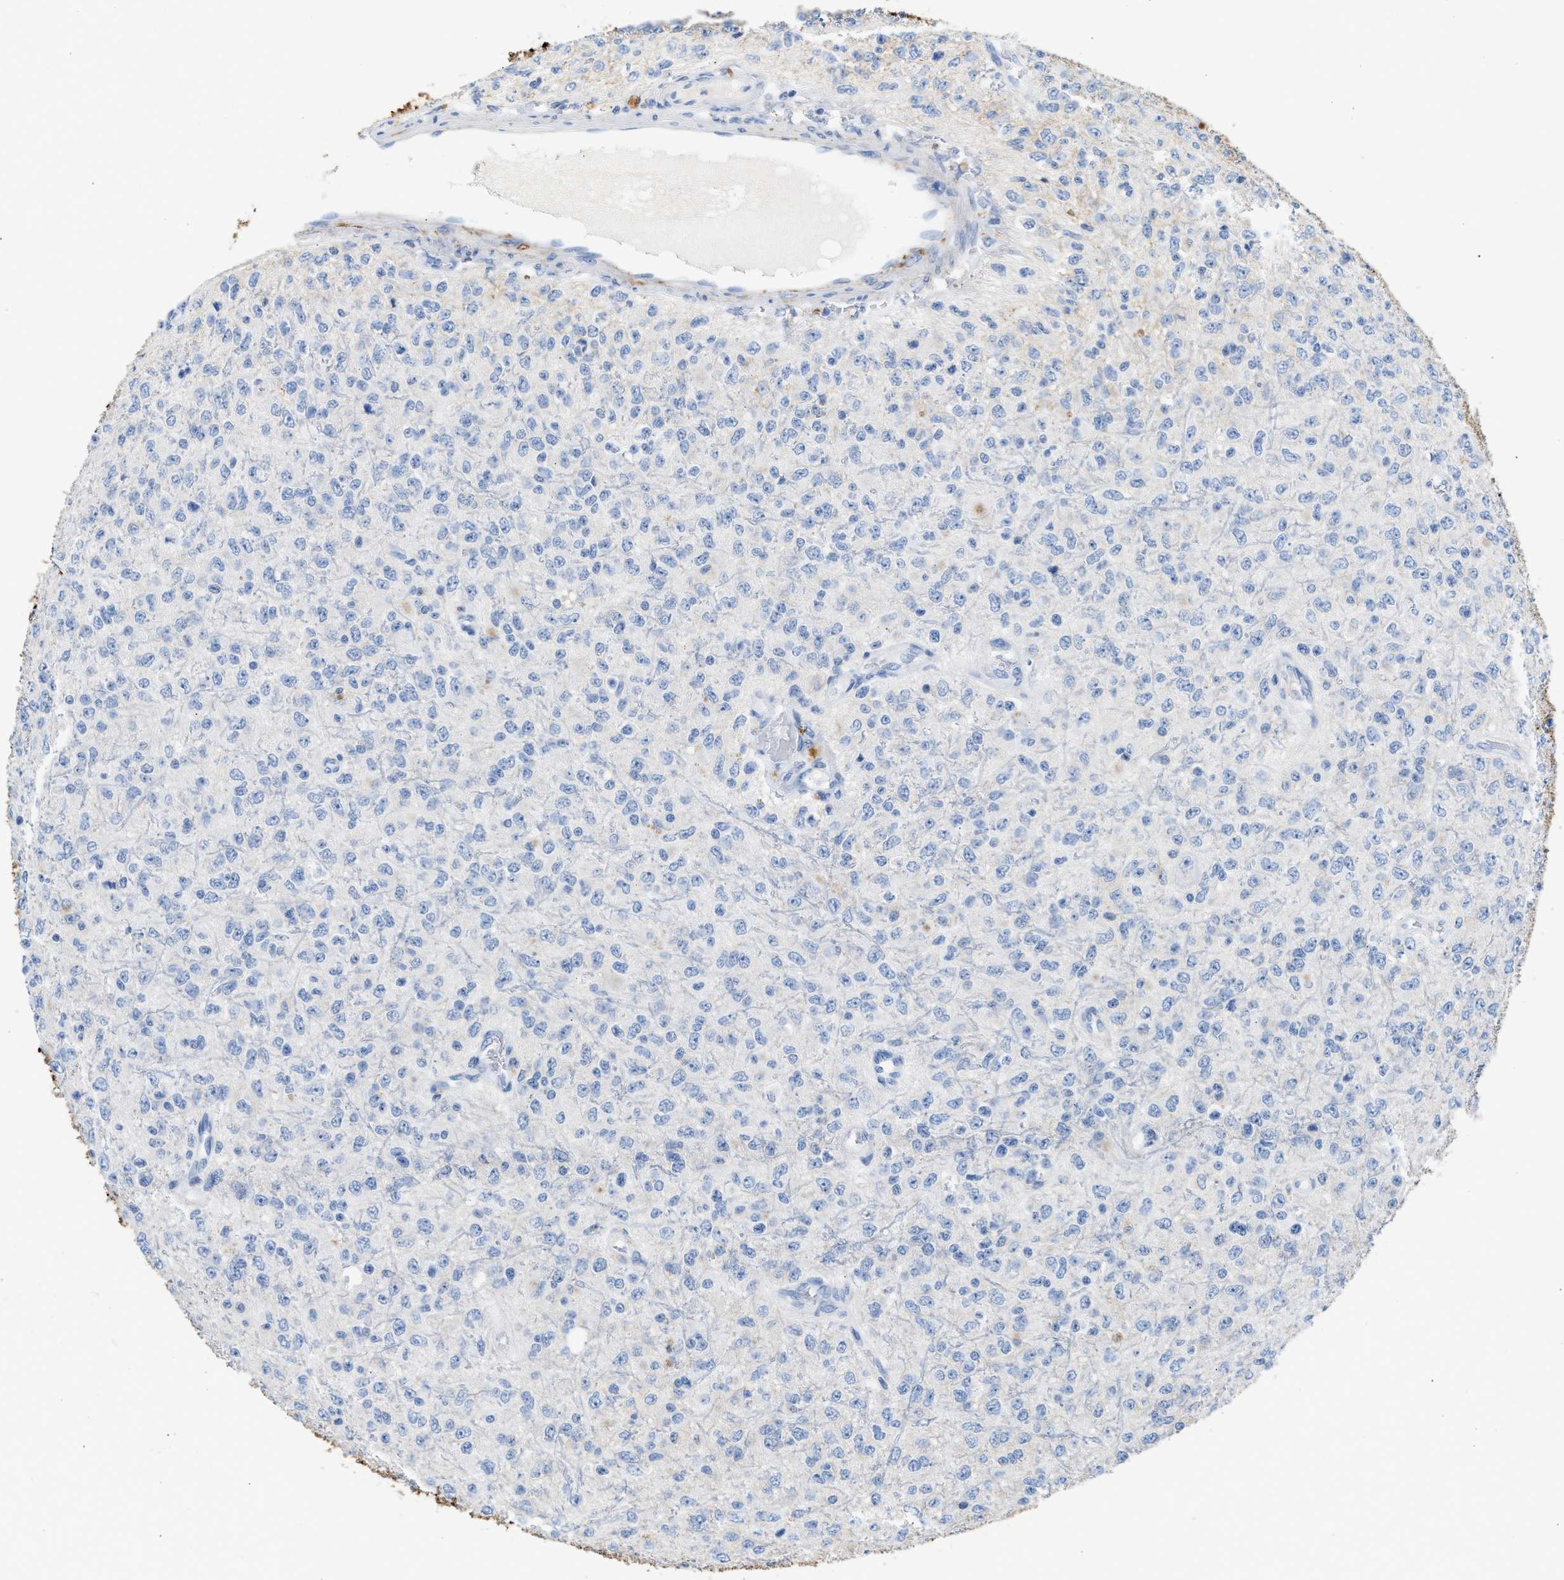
{"staining": {"intensity": "negative", "quantity": "none", "location": "none"}, "tissue": "glioma", "cell_type": "Tumor cells", "image_type": "cancer", "snomed": [{"axis": "morphology", "description": "Glioma, malignant, High grade"}, {"axis": "topography", "description": "pancreas cauda"}], "caption": "Micrograph shows no protein positivity in tumor cells of malignant high-grade glioma tissue. (Immunohistochemistry, brightfield microscopy, high magnification).", "gene": "TNR", "patient": {"sex": "male", "age": 60}}